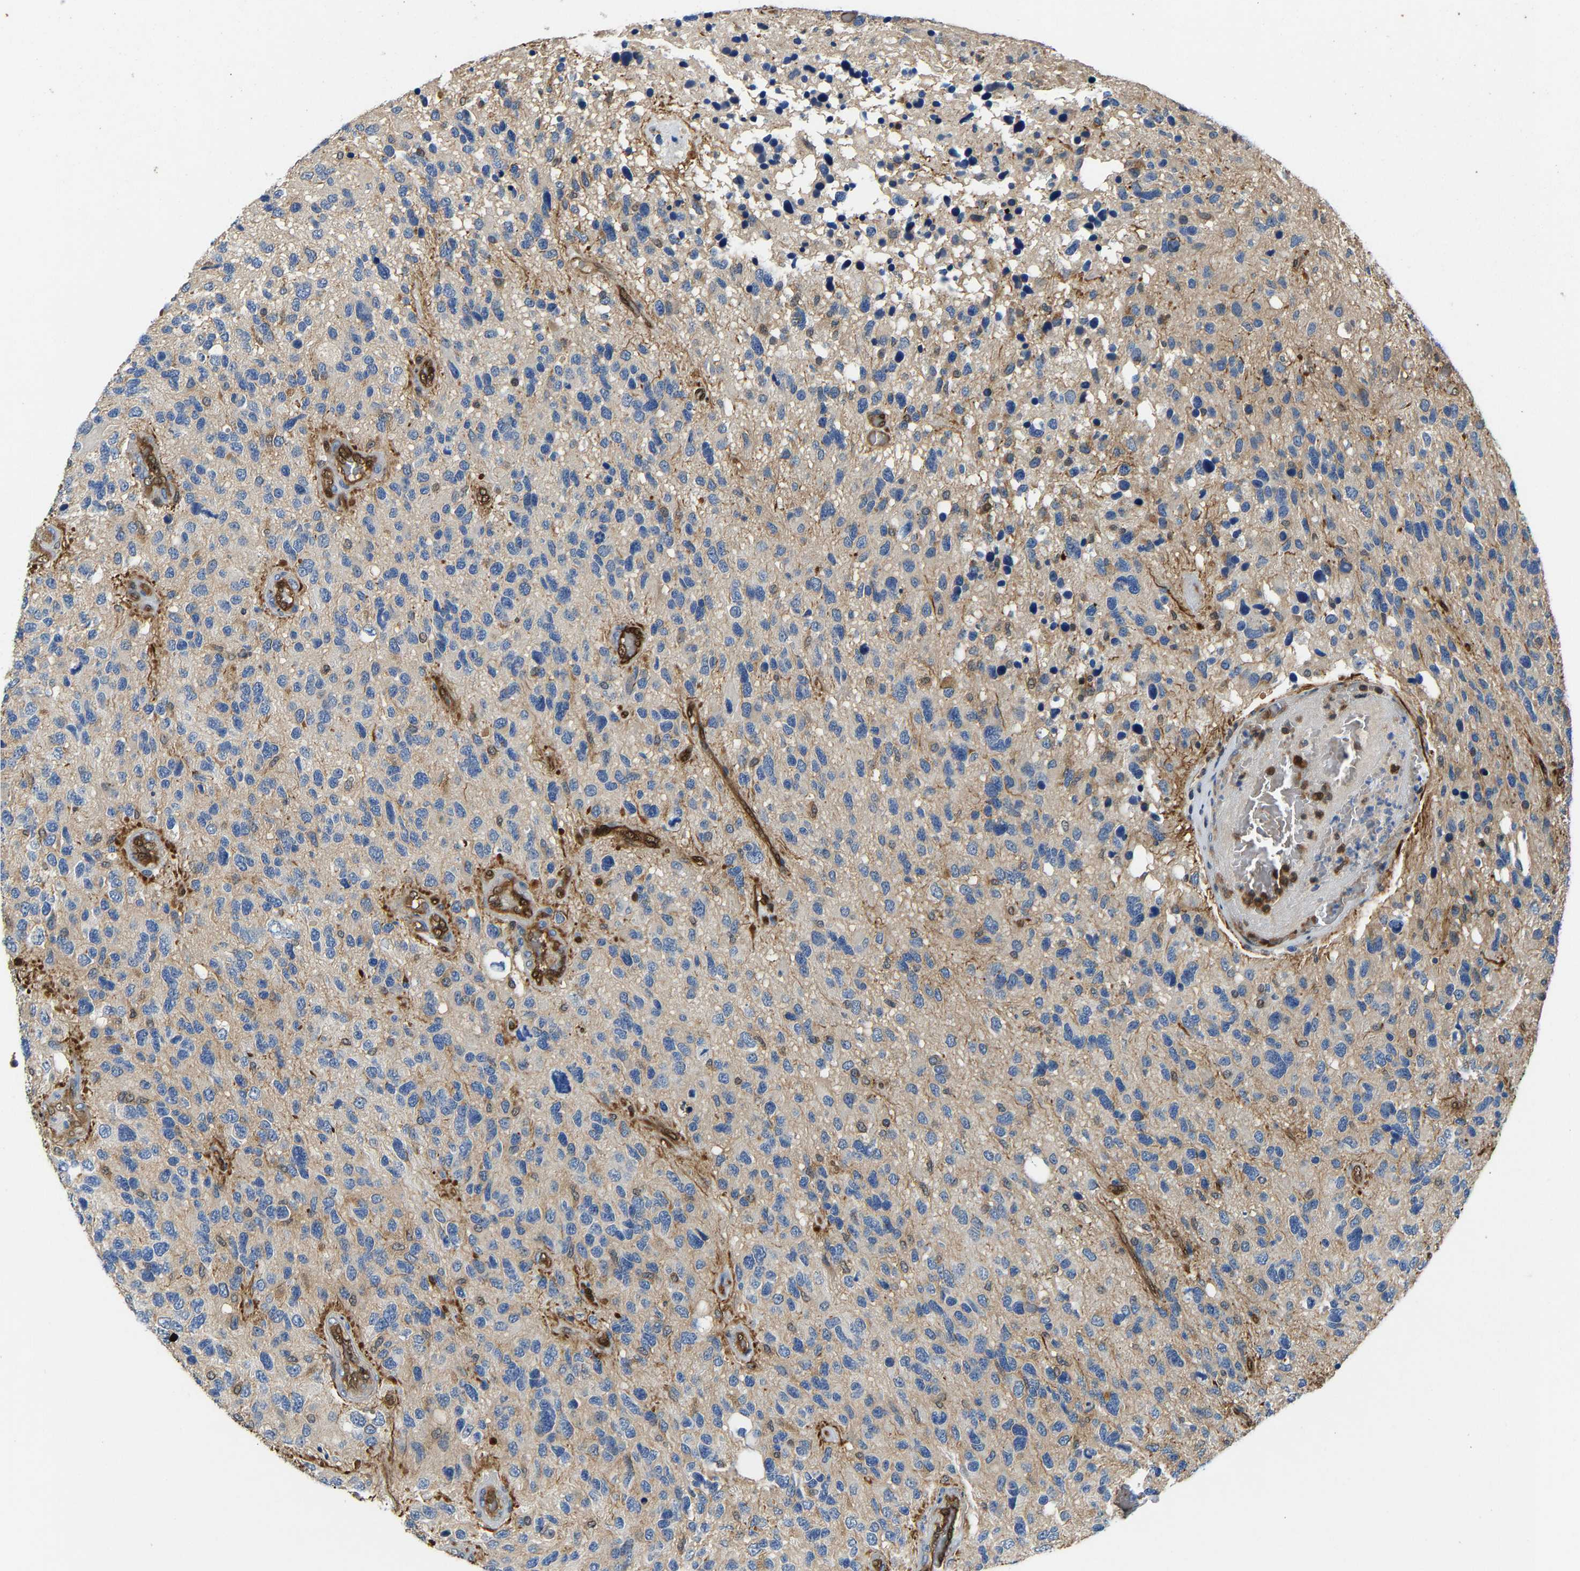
{"staining": {"intensity": "negative", "quantity": "none", "location": "none"}, "tissue": "glioma", "cell_type": "Tumor cells", "image_type": "cancer", "snomed": [{"axis": "morphology", "description": "Glioma, malignant, High grade"}, {"axis": "topography", "description": "Brain"}], "caption": "Malignant glioma (high-grade) was stained to show a protein in brown. There is no significant expression in tumor cells.", "gene": "GIMAP7", "patient": {"sex": "female", "age": 58}}